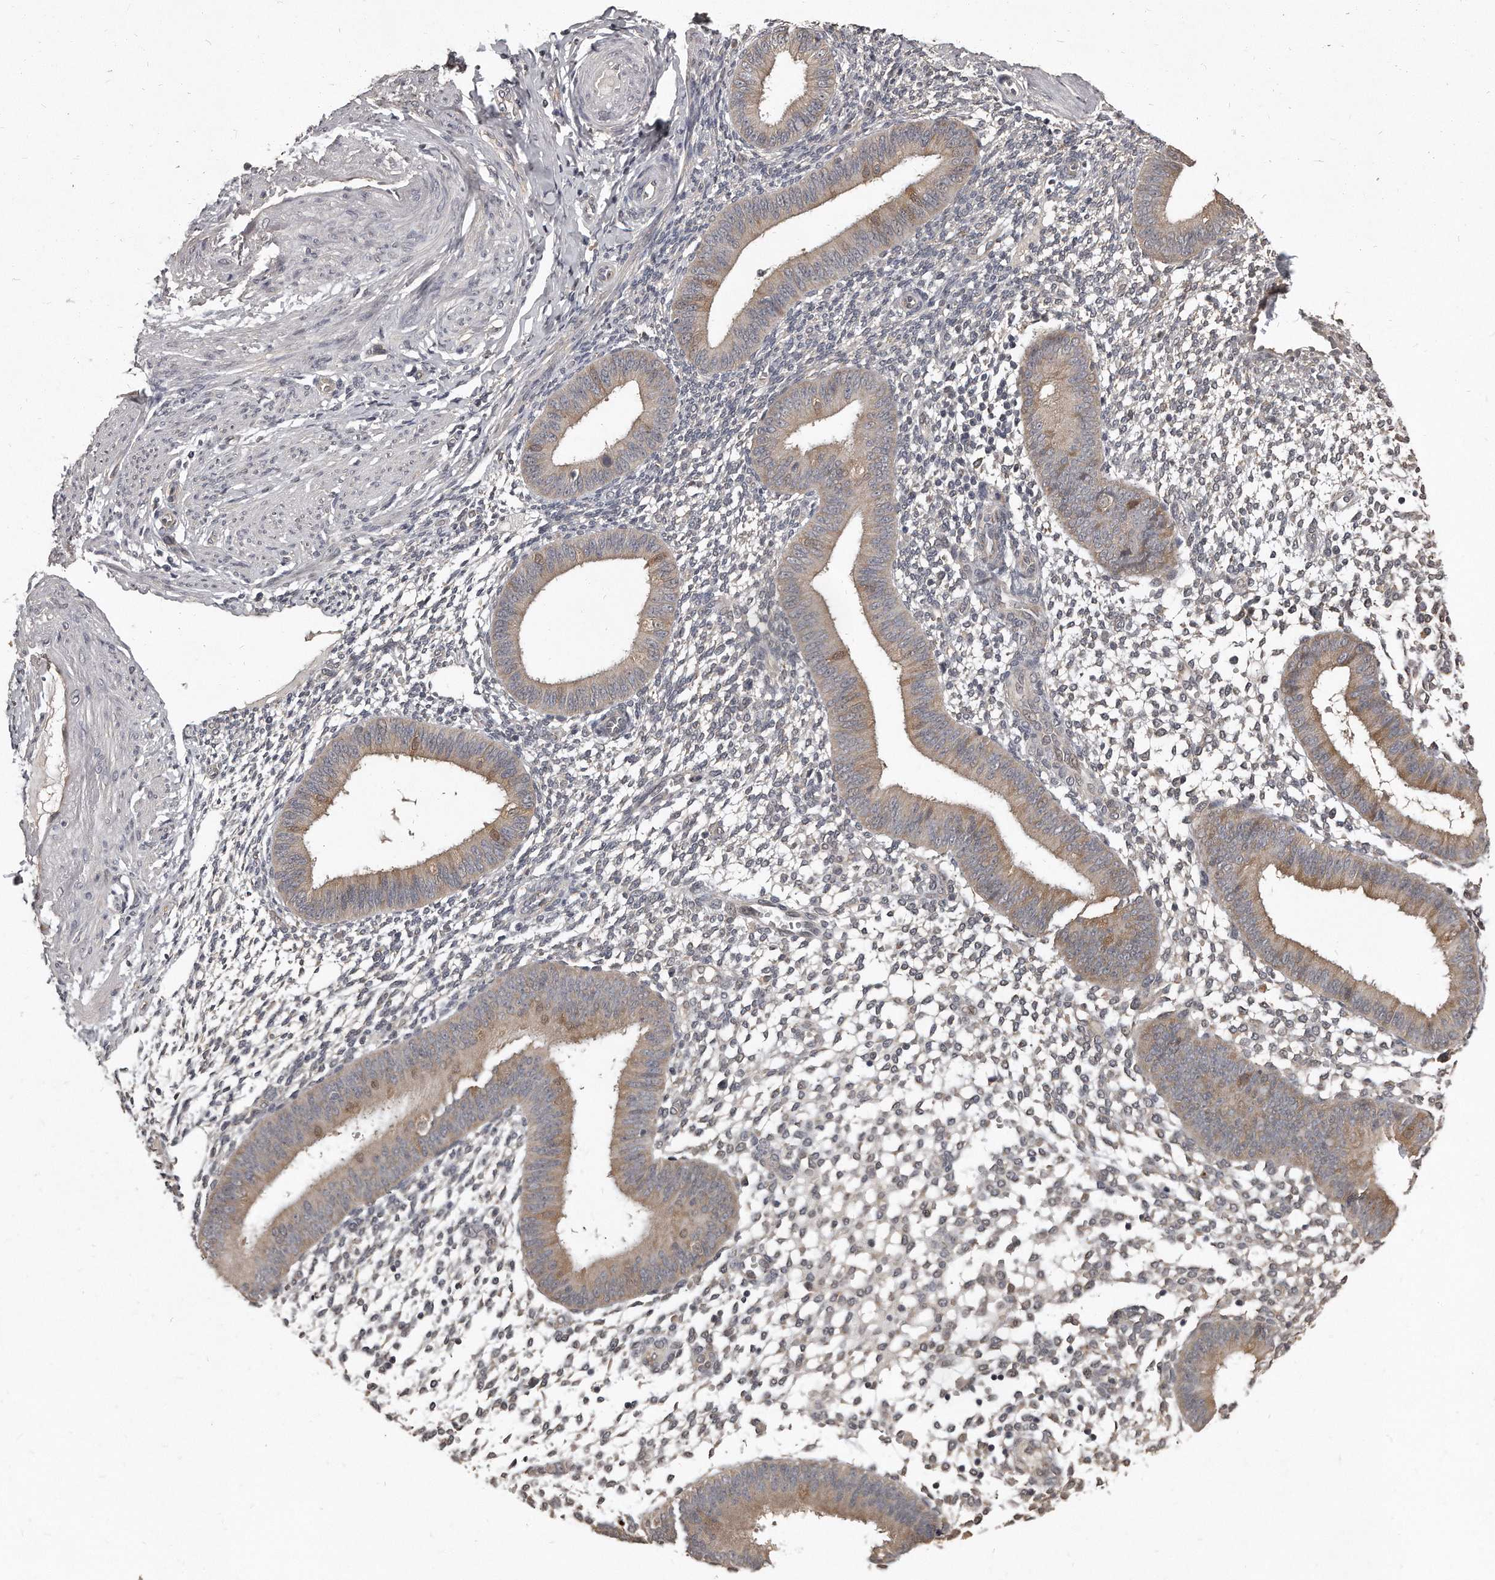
{"staining": {"intensity": "negative", "quantity": "none", "location": "none"}, "tissue": "endometrium", "cell_type": "Cells in endometrial stroma", "image_type": "normal", "snomed": [{"axis": "morphology", "description": "Normal tissue, NOS"}, {"axis": "topography", "description": "Uterus"}, {"axis": "topography", "description": "Endometrium"}], "caption": "Immunohistochemistry (IHC) image of unremarkable endometrium: endometrium stained with DAB shows no significant protein positivity in cells in endometrial stroma. (DAB (3,3'-diaminobenzidine) immunohistochemistry visualized using brightfield microscopy, high magnification).", "gene": "GRB10", "patient": {"sex": "female", "age": 48}}